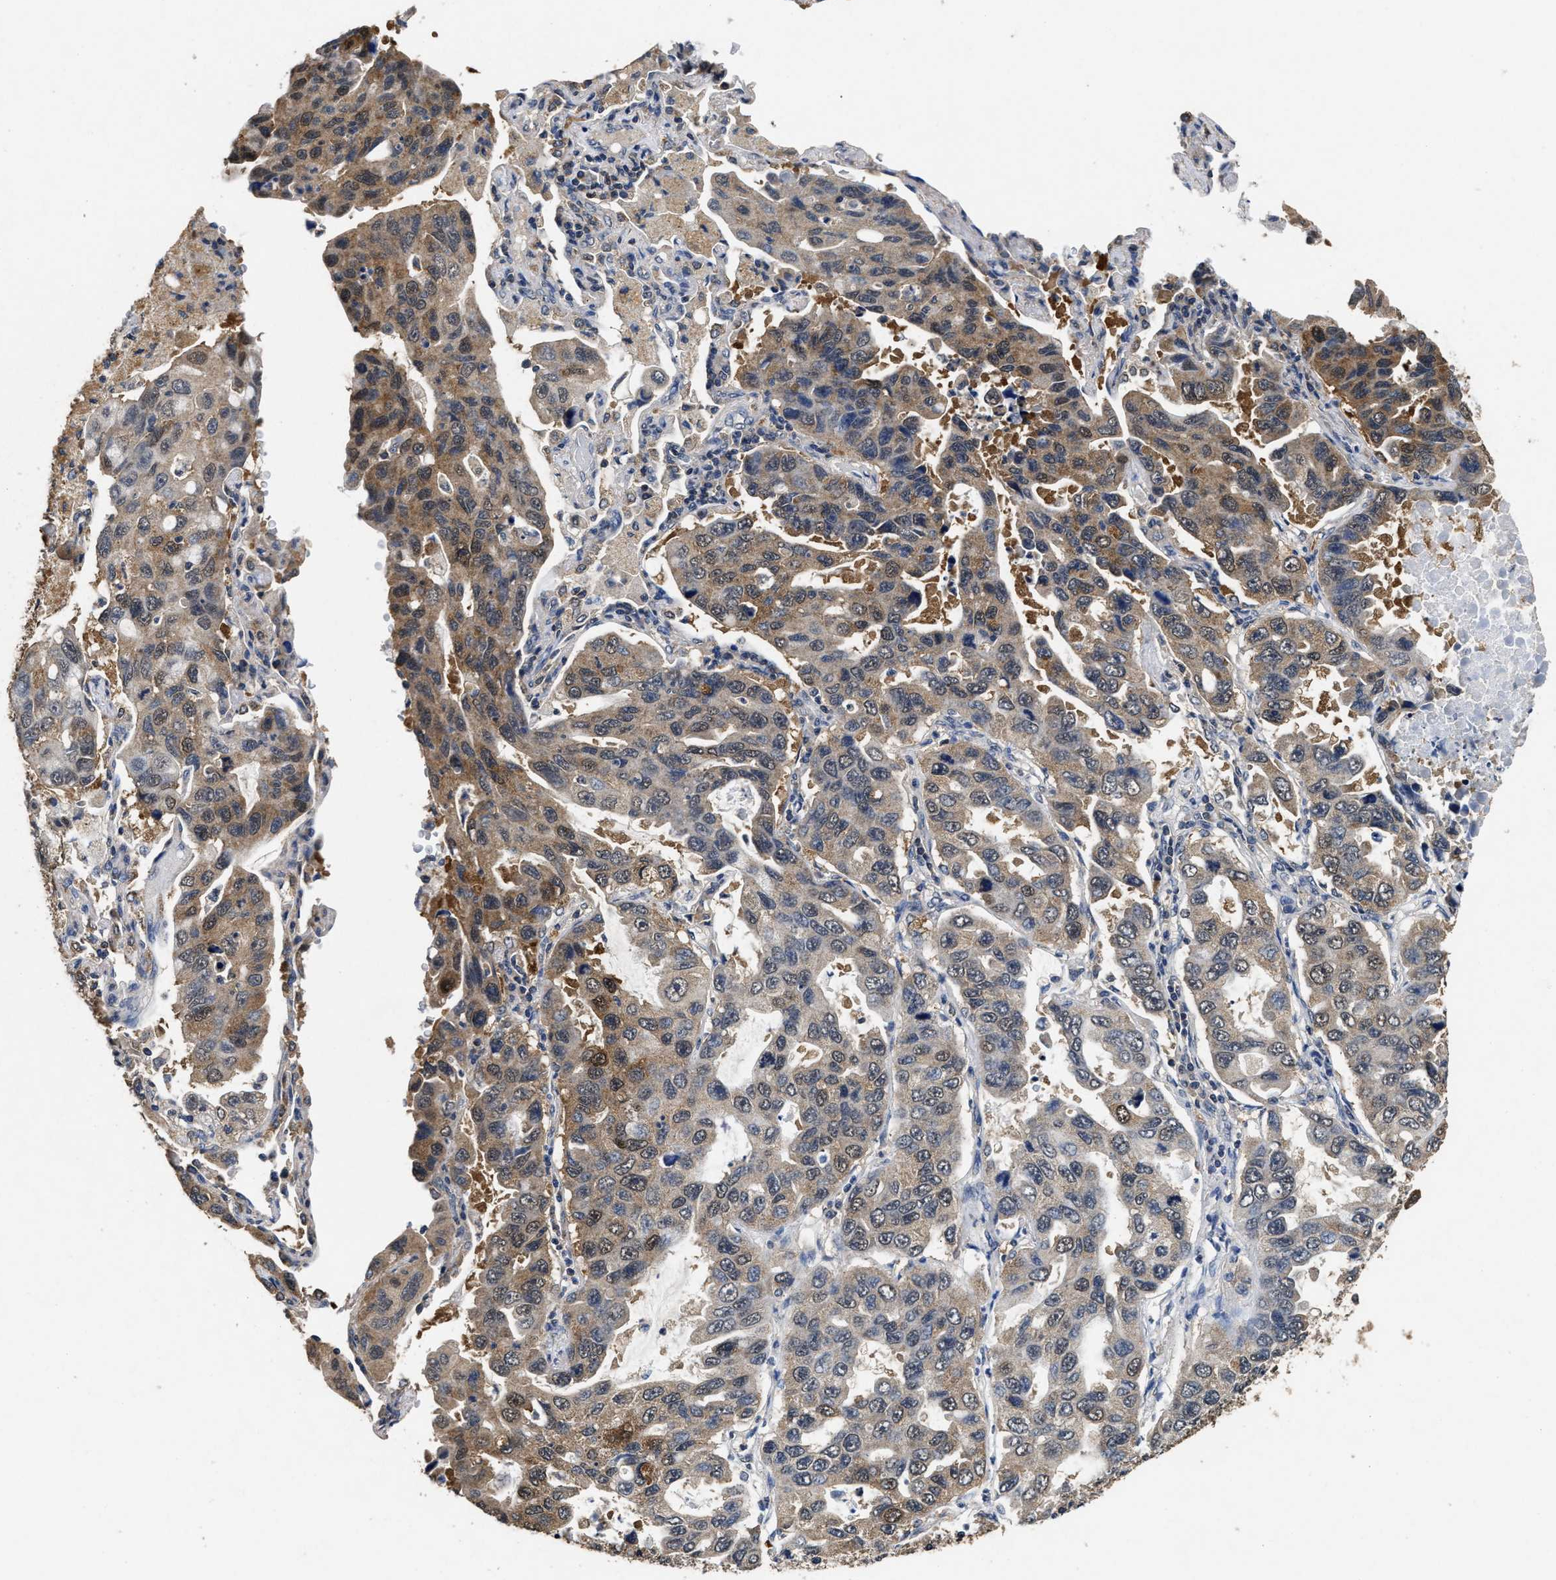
{"staining": {"intensity": "moderate", "quantity": "25%-75%", "location": "cytoplasmic/membranous,nuclear"}, "tissue": "lung cancer", "cell_type": "Tumor cells", "image_type": "cancer", "snomed": [{"axis": "morphology", "description": "Adenocarcinoma, NOS"}, {"axis": "topography", "description": "Lung"}], "caption": "Lung adenocarcinoma stained for a protein reveals moderate cytoplasmic/membranous and nuclear positivity in tumor cells. The protein of interest is shown in brown color, while the nuclei are stained blue.", "gene": "ACAT2", "patient": {"sex": "male", "age": 64}}